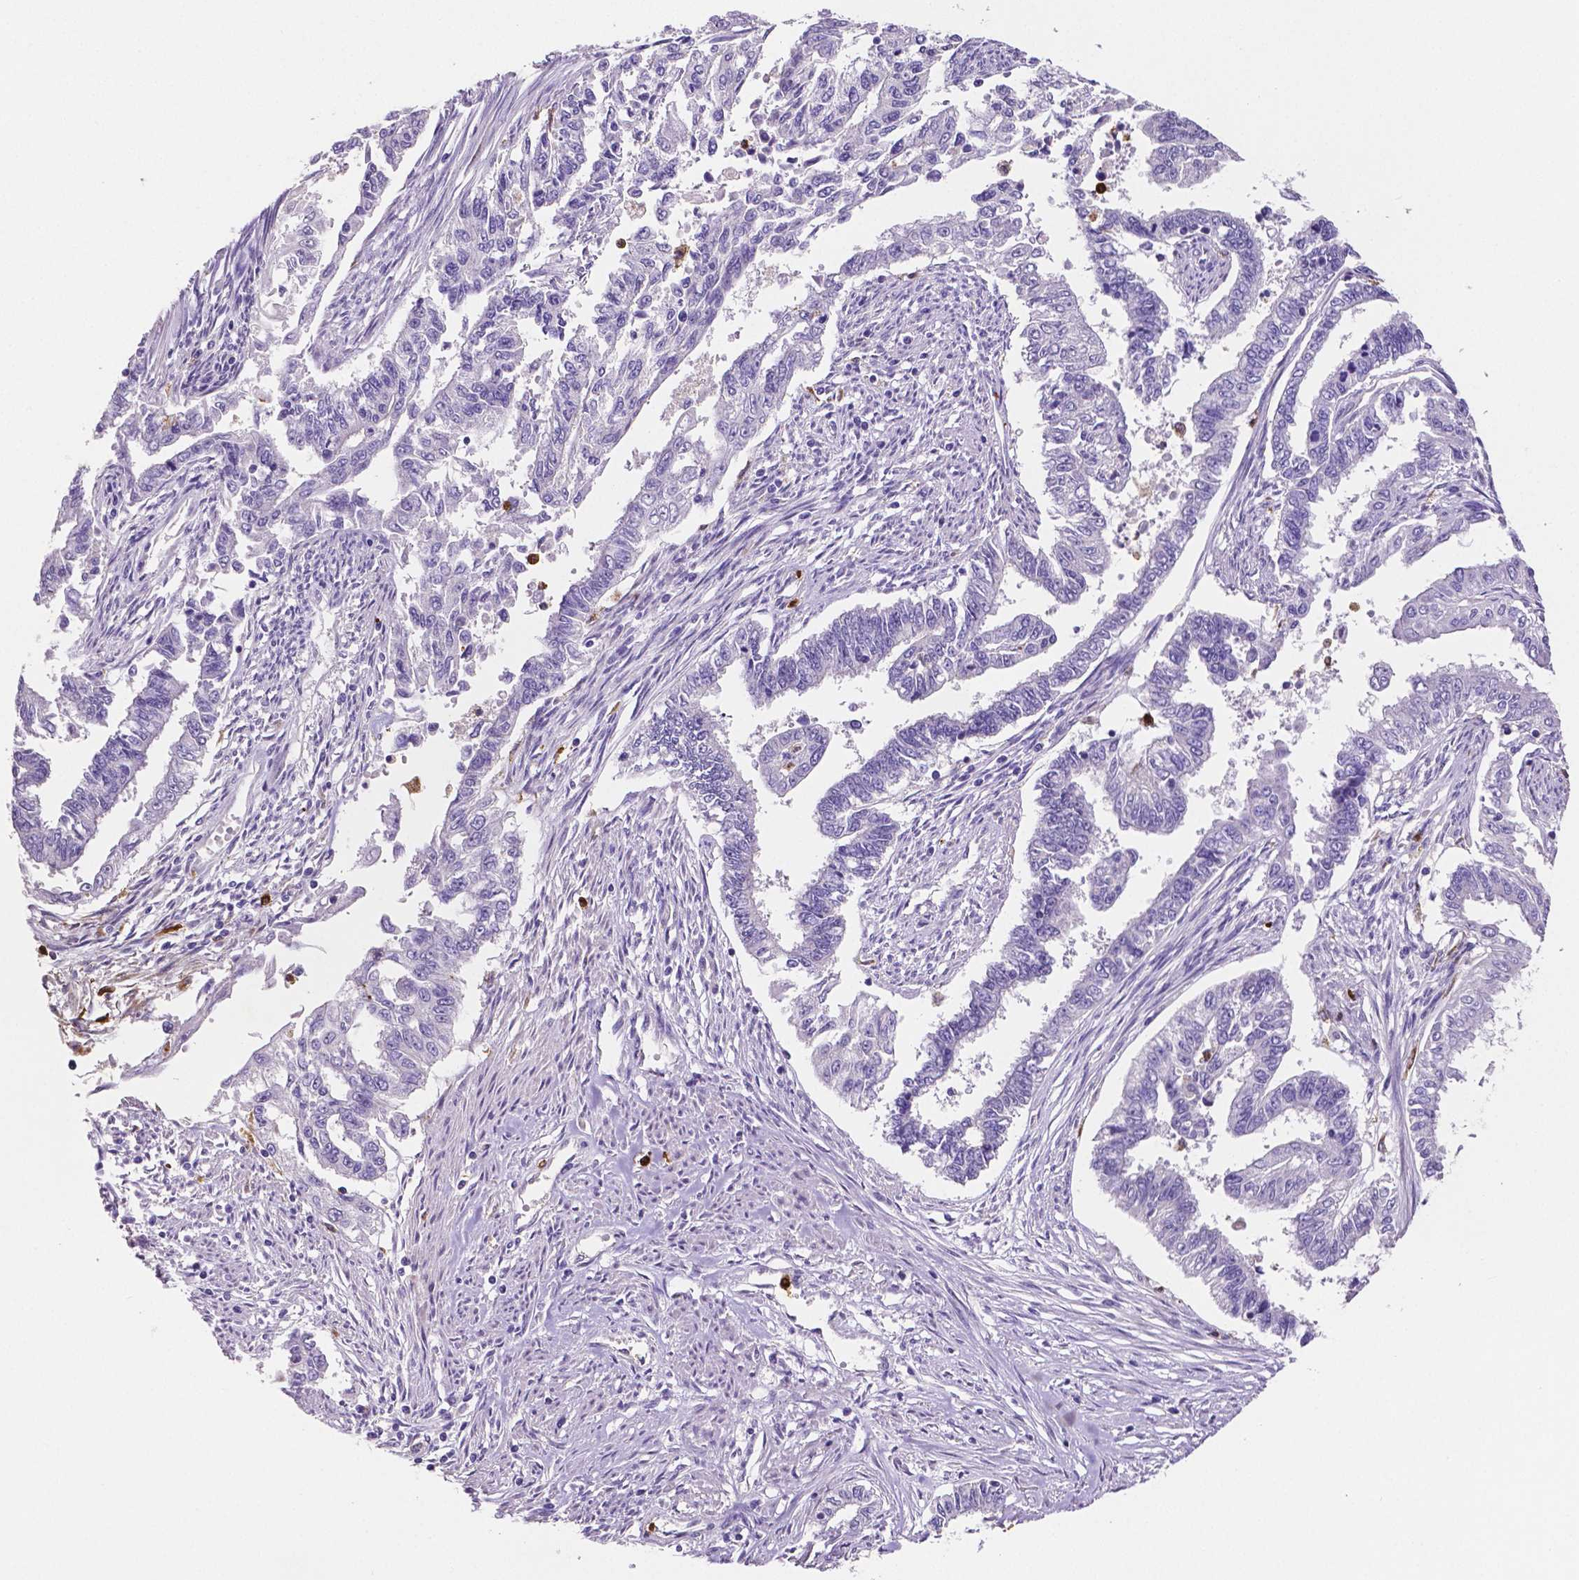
{"staining": {"intensity": "negative", "quantity": "none", "location": "none"}, "tissue": "endometrial cancer", "cell_type": "Tumor cells", "image_type": "cancer", "snomed": [{"axis": "morphology", "description": "Adenocarcinoma, NOS"}, {"axis": "topography", "description": "Uterus"}], "caption": "Immunohistochemical staining of human endometrial cancer (adenocarcinoma) shows no significant staining in tumor cells.", "gene": "MMP9", "patient": {"sex": "female", "age": 59}}